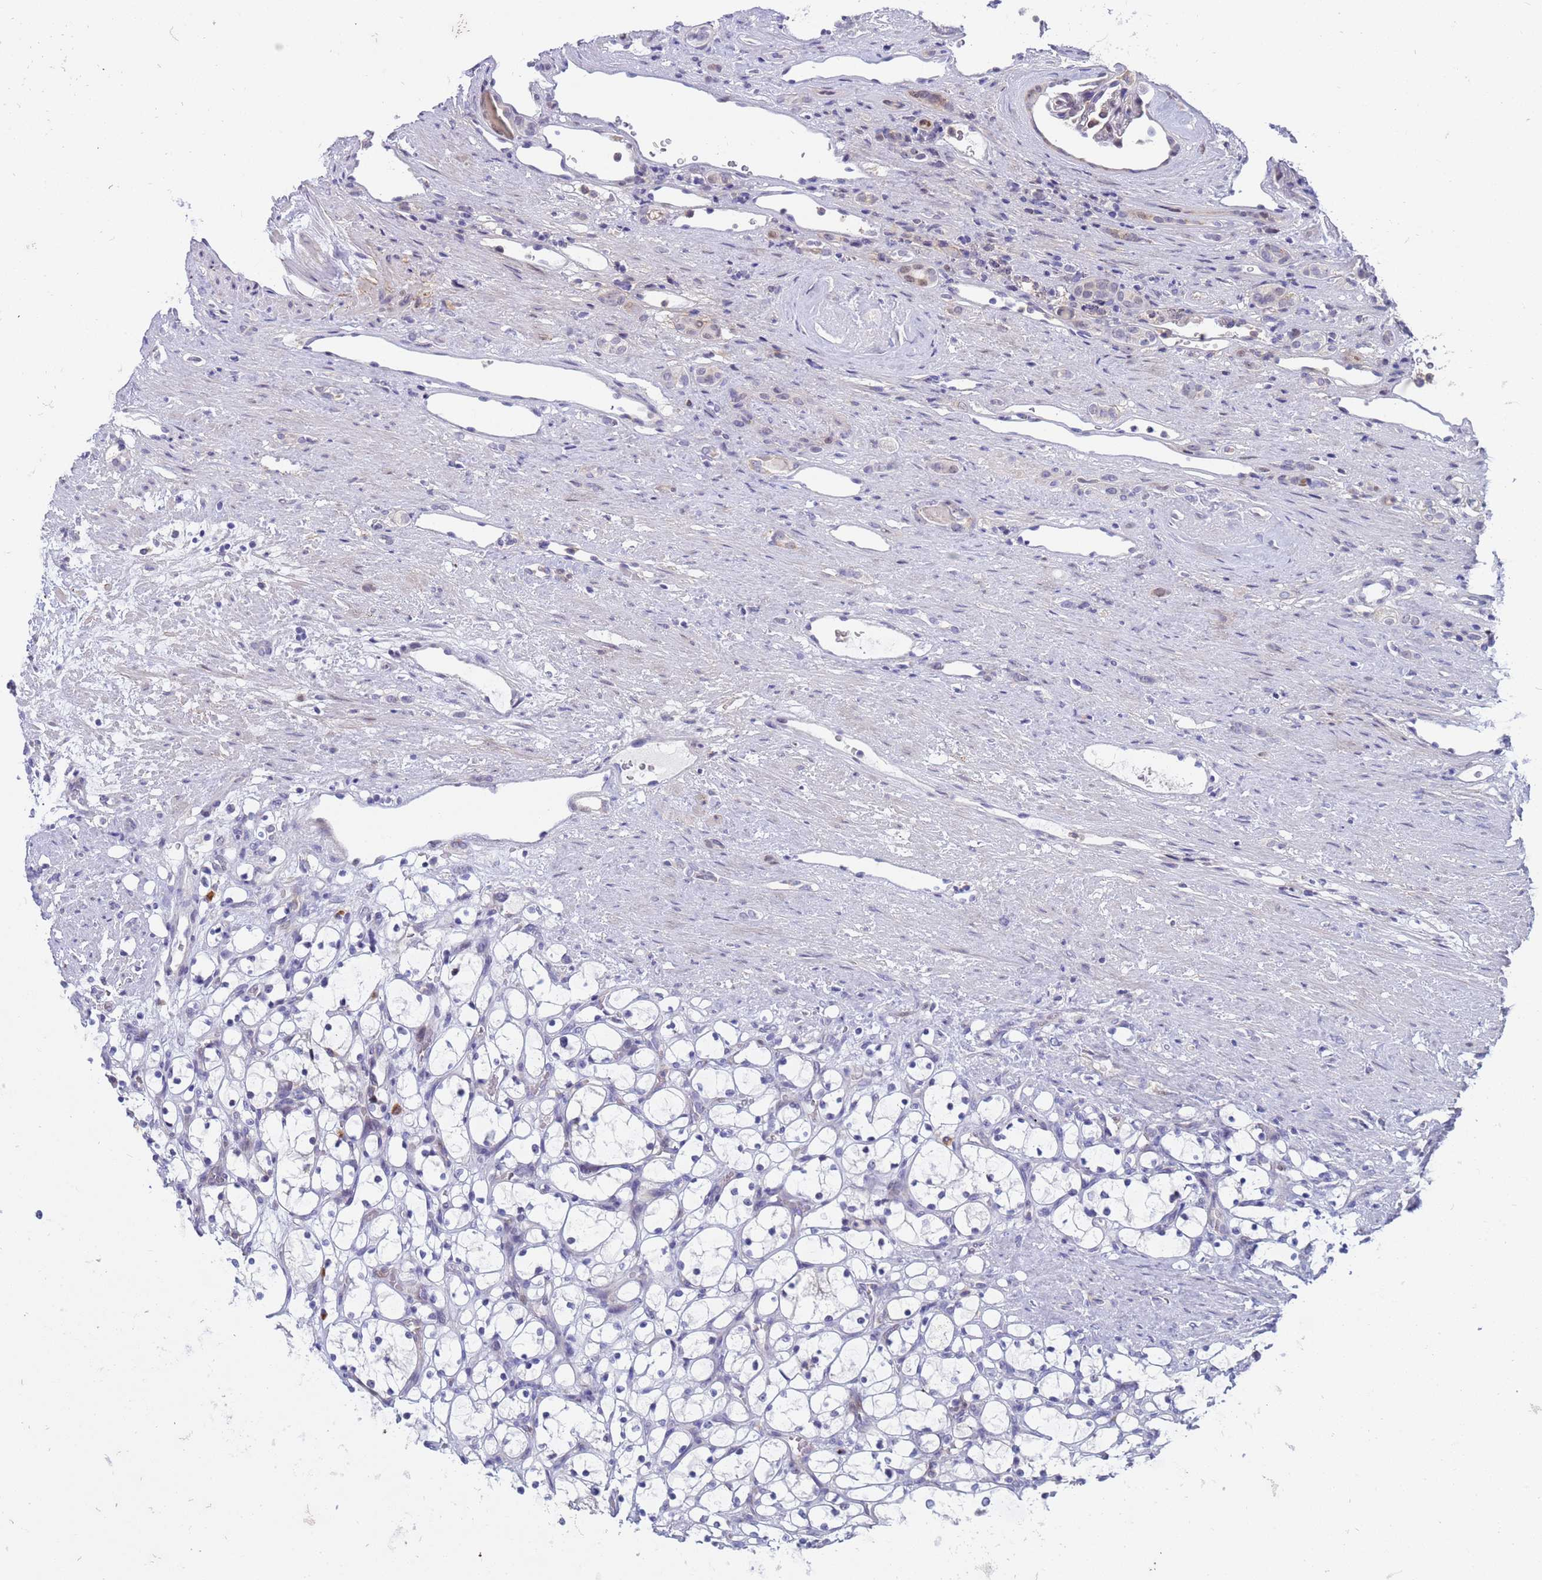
{"staining": {"intensity": "negative", "quantity": "none", "location": "none"}, "tissue": "renal cancer", "cell_type": "Tumor cells", "image_type": "cancer", "snomed": [{"axis": "morphology", "description": "Adenocarcinoma, NOS"}, {"axis": "topography", "description": "Kidney"}], "caption": "Immunohistochemistry image of neoplastic tissue: human renal adenocarcinoma stained with DAB (3,3'-diaminobenzidine) shows no significant protein expression in tumor cells. The staining was performed using DAB (3,3'-diaminobenzidine) to visualize the protein expression in brown, while the nuclei were stained in blue with hematoxylin (Magnification: 20x).", "gene": "LRATD1", "patient": {"sex": "female", "age": 69}}